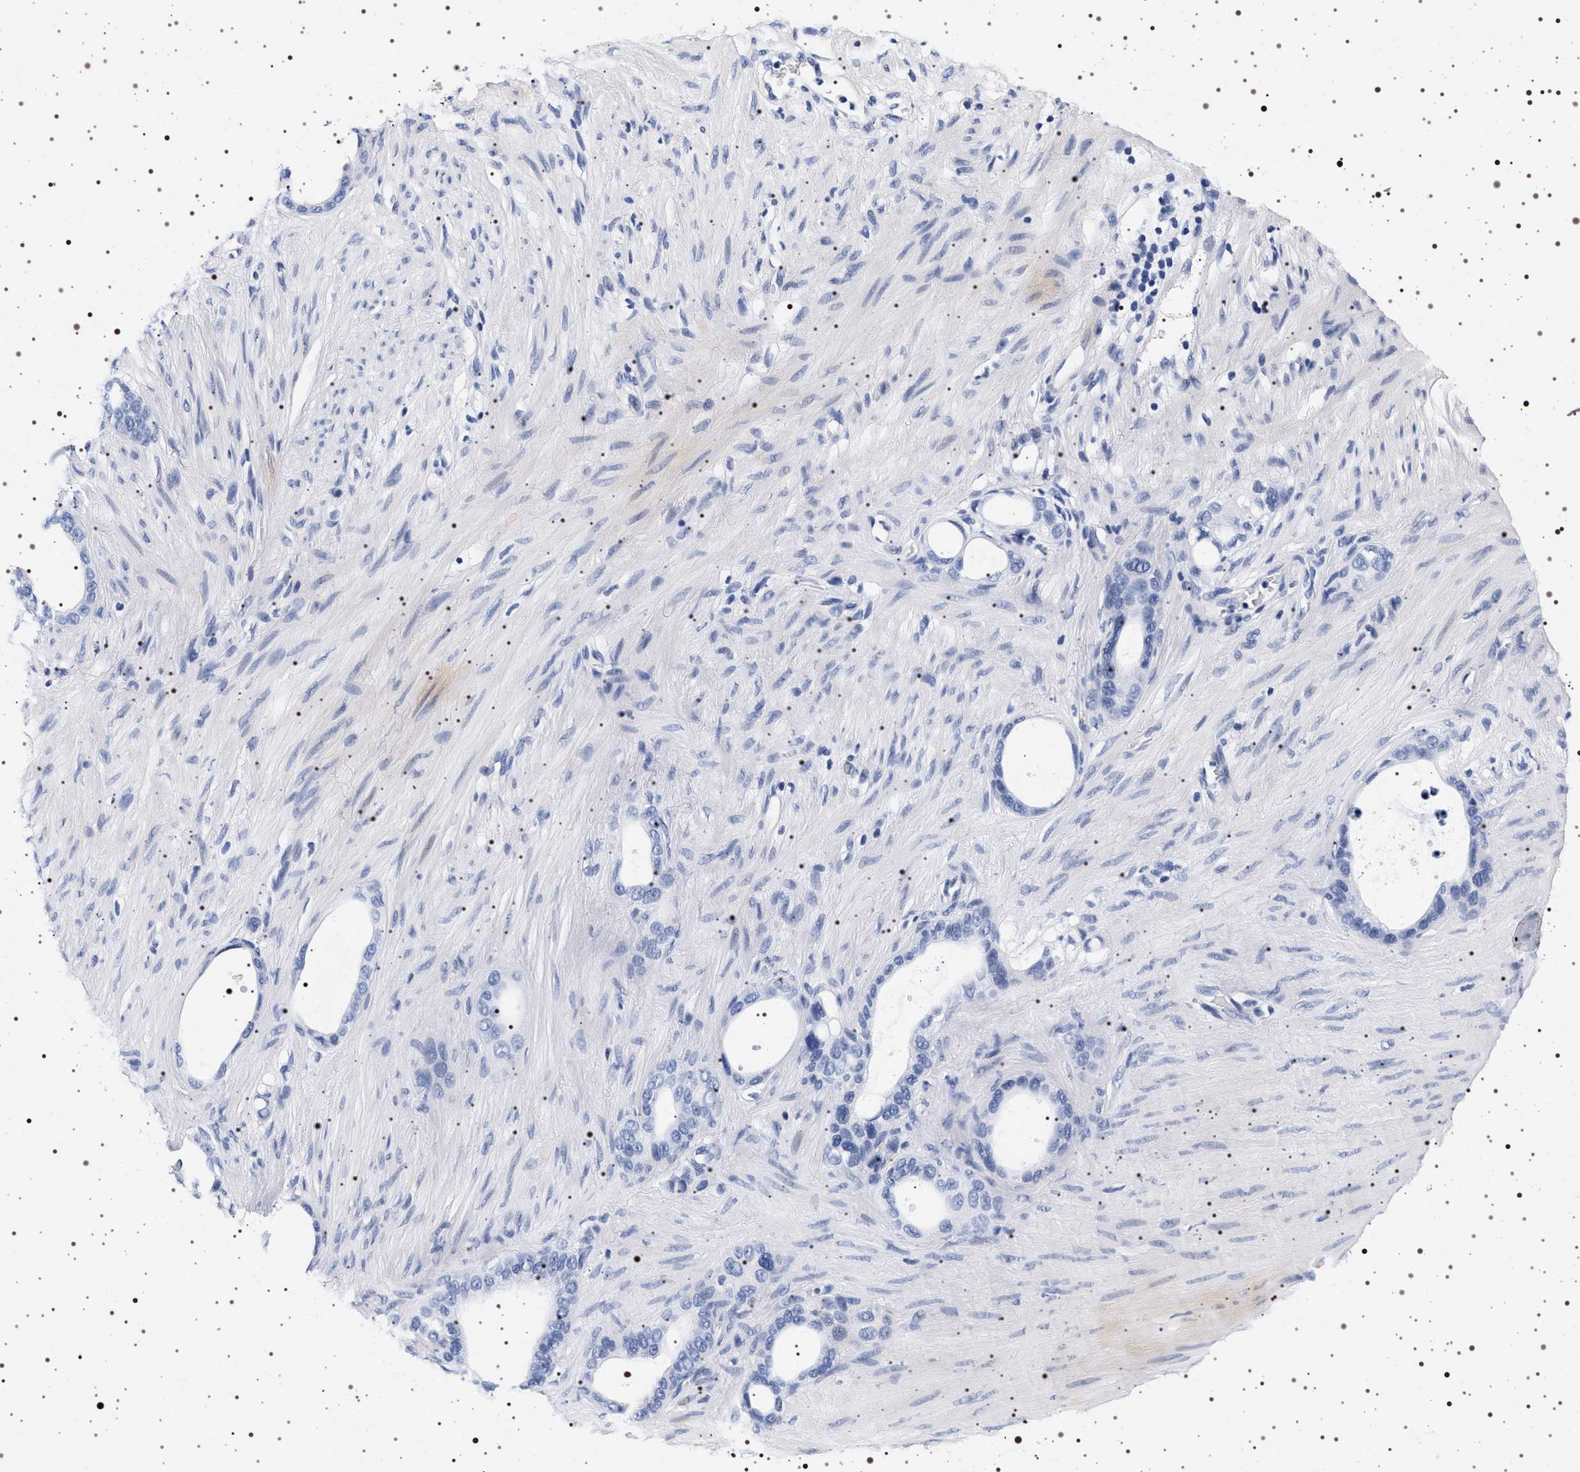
{"staining": {"intensity": "negative", "quantity": "none", "location": "none"}, "tissue": "stomach cancer", "cell_type": "Tumor cells", "image_type": "cancer", "snomed": [{"axis": "morphology", "description": "Adenocarcinoma, NOS"}, {"axis": "topography", "description": "Stomach"}], "caption": "An image of adenocarcinoma (stomach) stained for a protein reveals no brown staining in tumor cells.", "gene": "SYN1", "patient": {"sex": "female", "age": 75}}